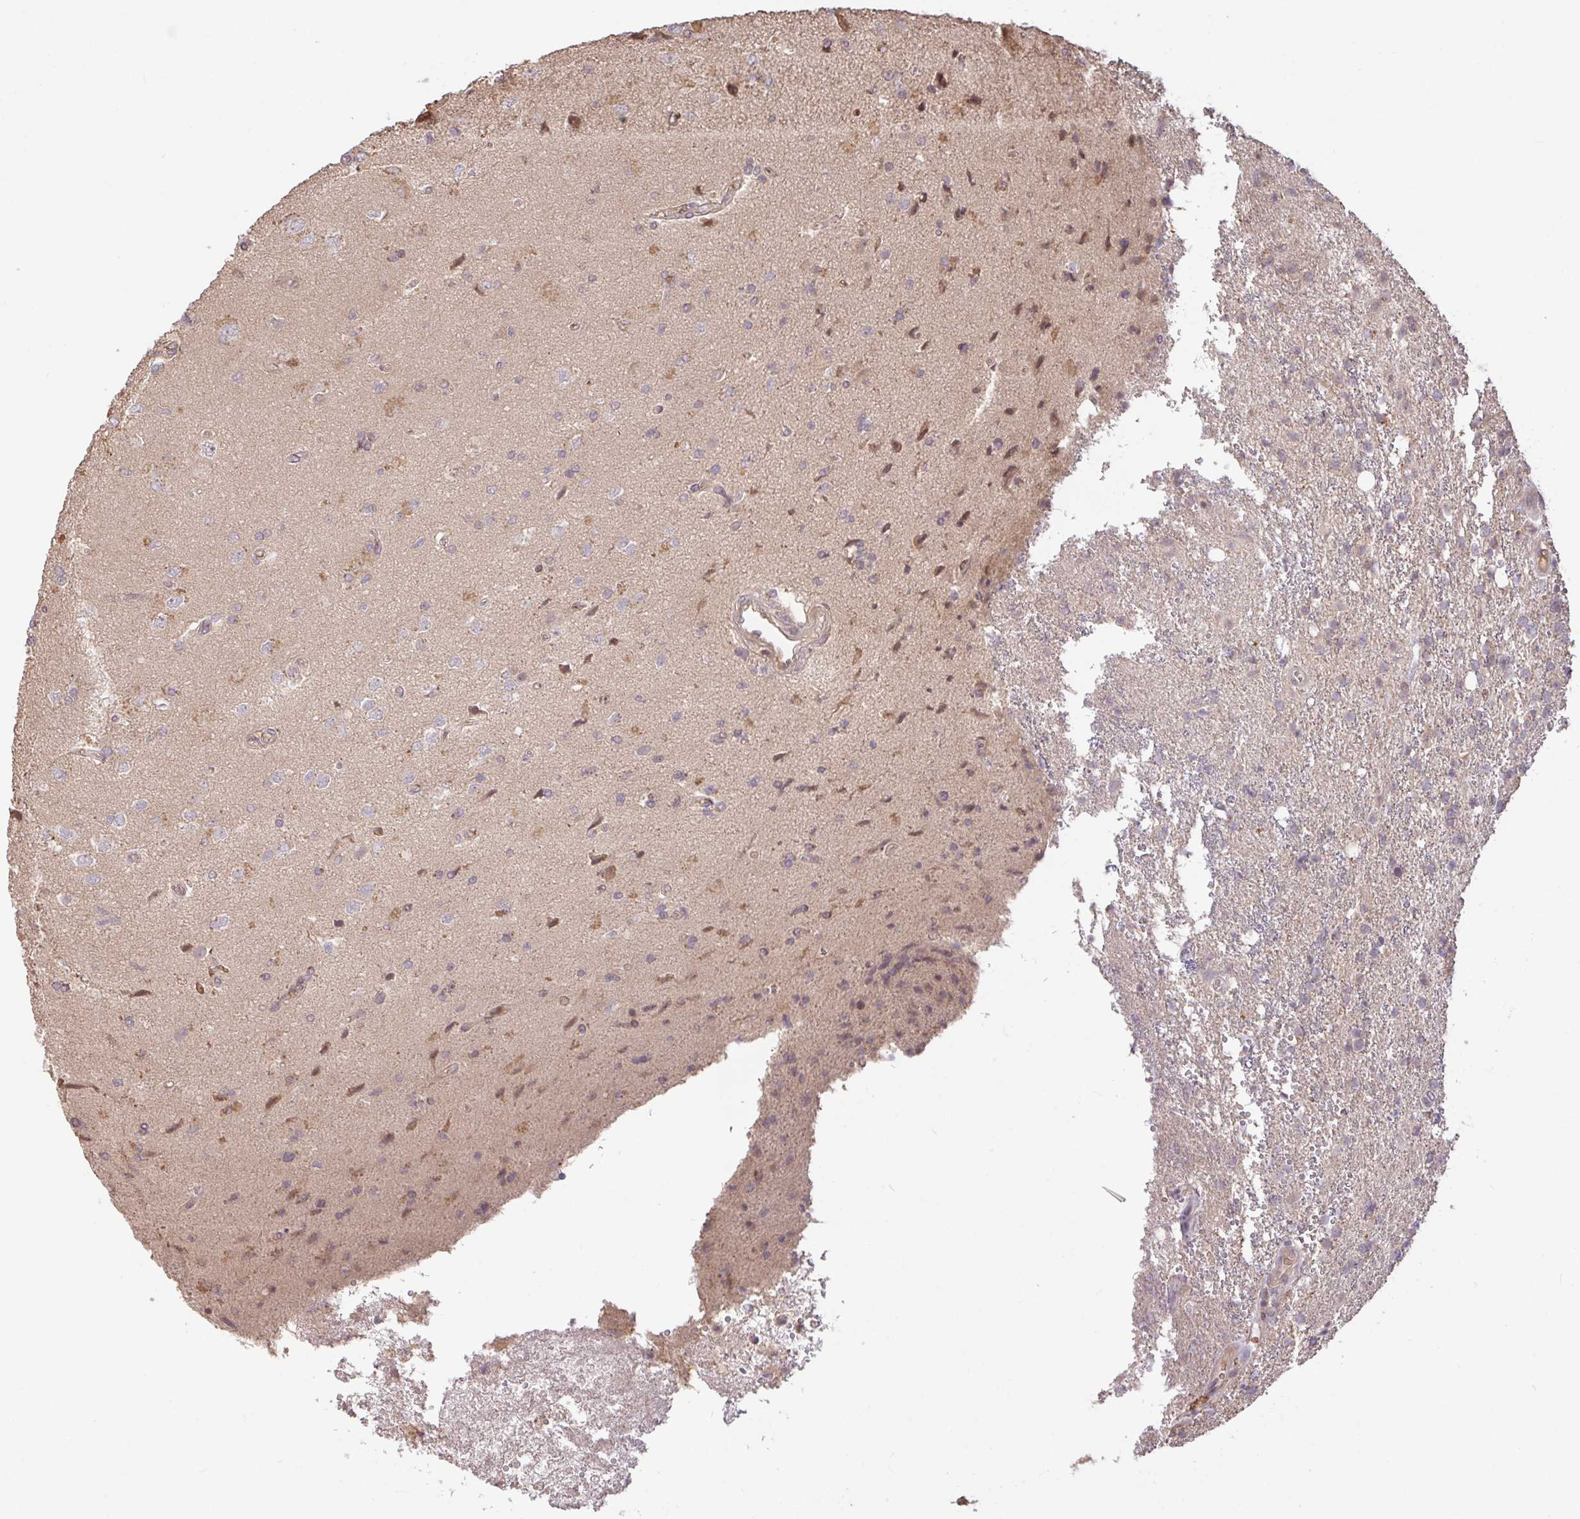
{"staining": {"intensity": "negative", "quantity": "none", "location": "none"}, "tissue": "glioma", "cell_type": "Tumor cells", "image_type": "cancer", "snomed": [{"axis": "morphology", "description": "Glioma, malignant, High grade"}, {"axis": "topography", "description": "Brain"}], "caption": "Tumor cells show no significant positivity in malignant high-grade glioma.", "gene": "FCER1A", "patient": {"sex": "male", "age": 56}}